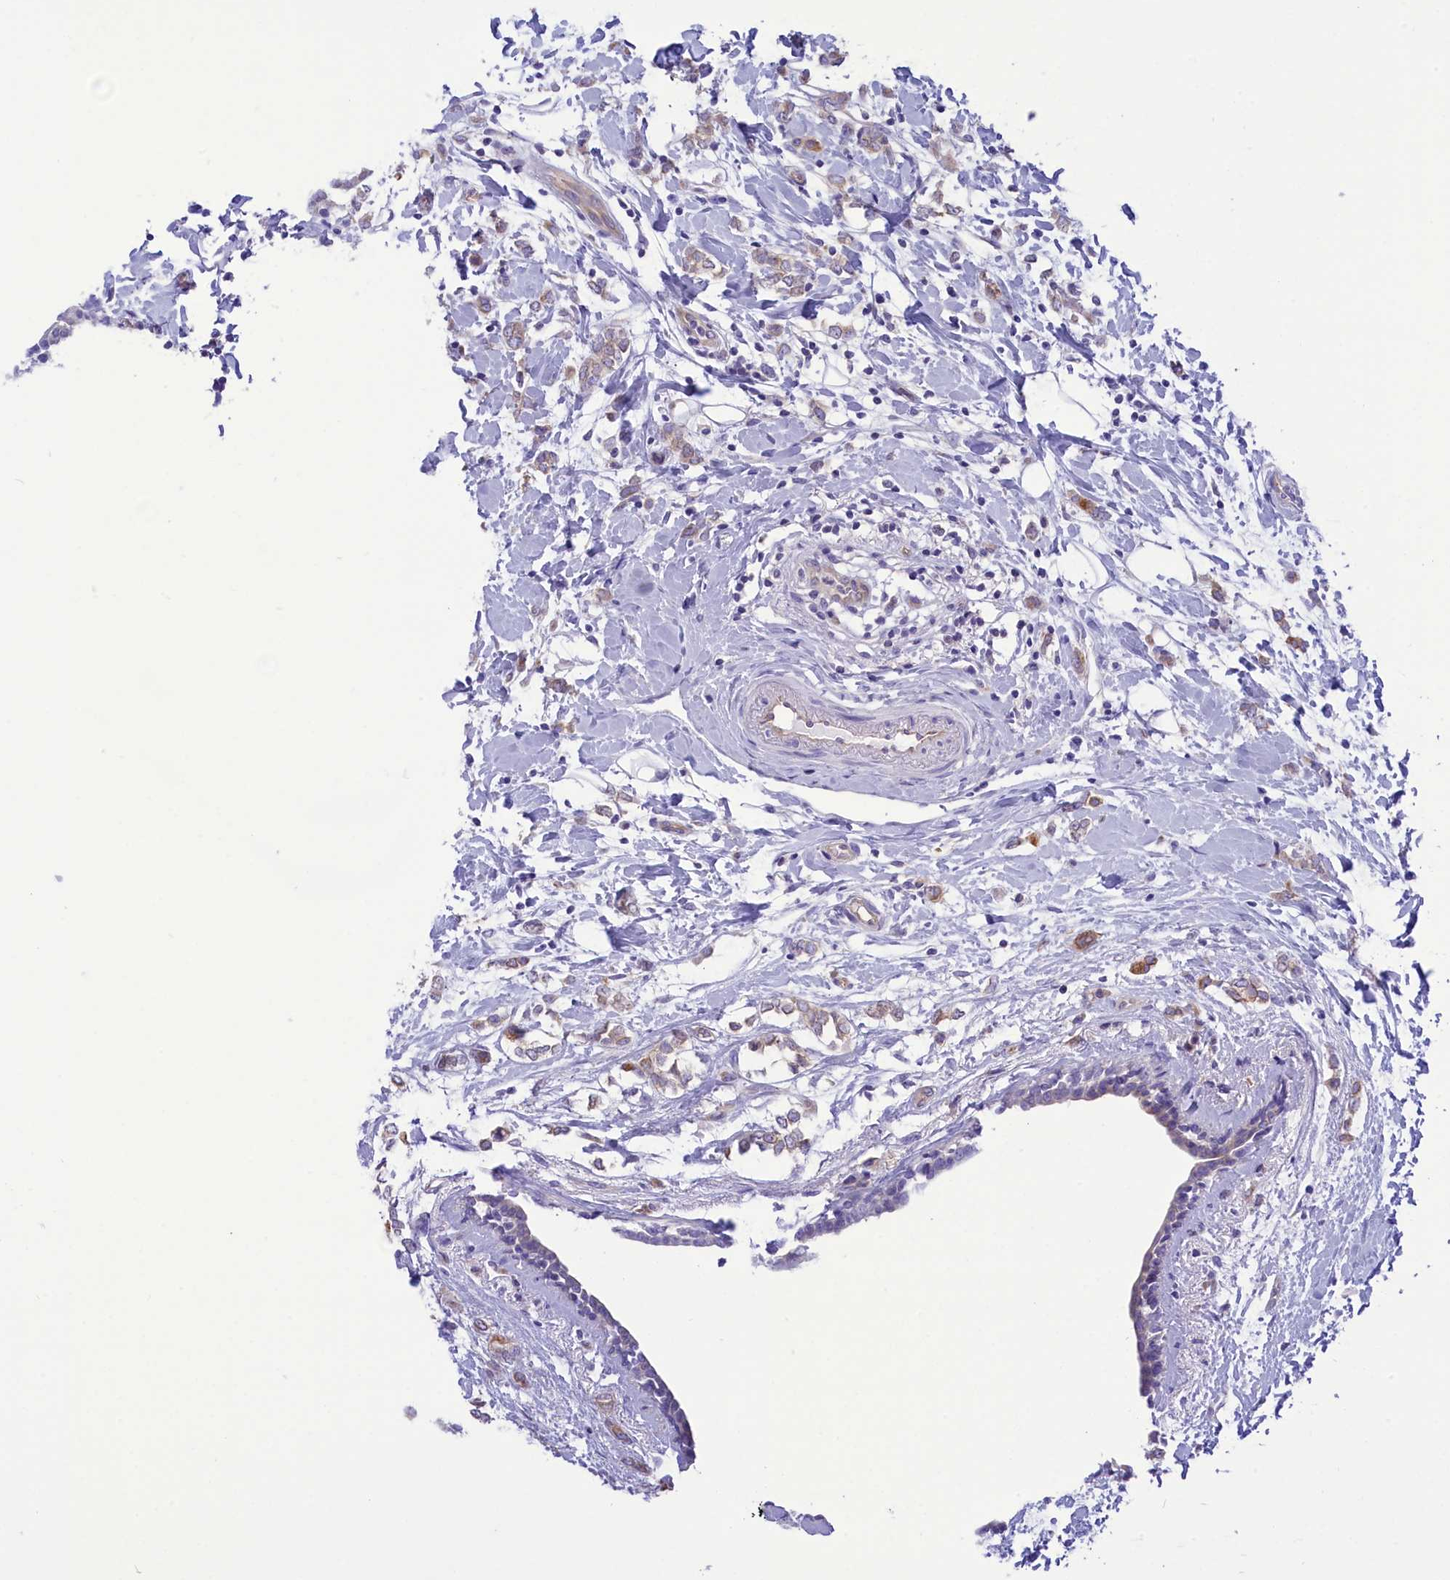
{"staining": {"intensity": "moderate", "quantity": "<25%", "location": "cytoplasmic/membranous"}, "tissue": "breast cancer", "cell_type": "Tumor cells", "image_type": "cancer", "snomed": [{"axis": "morphology", "description": "Normal tissue, NOS"}, {"axis": "morphology", "description": "Lobular carcinoma"}, {"axis": "topography", "description": "Breast"}], "caption": "Immunohistochemical staining of human breast cancer exhibits low levels of moderate cytoplasmic/membranous expression in approximately <25% of tumor cells.", "gene": "DCAF16", "patient": {"sex": "female", "age": 47}}